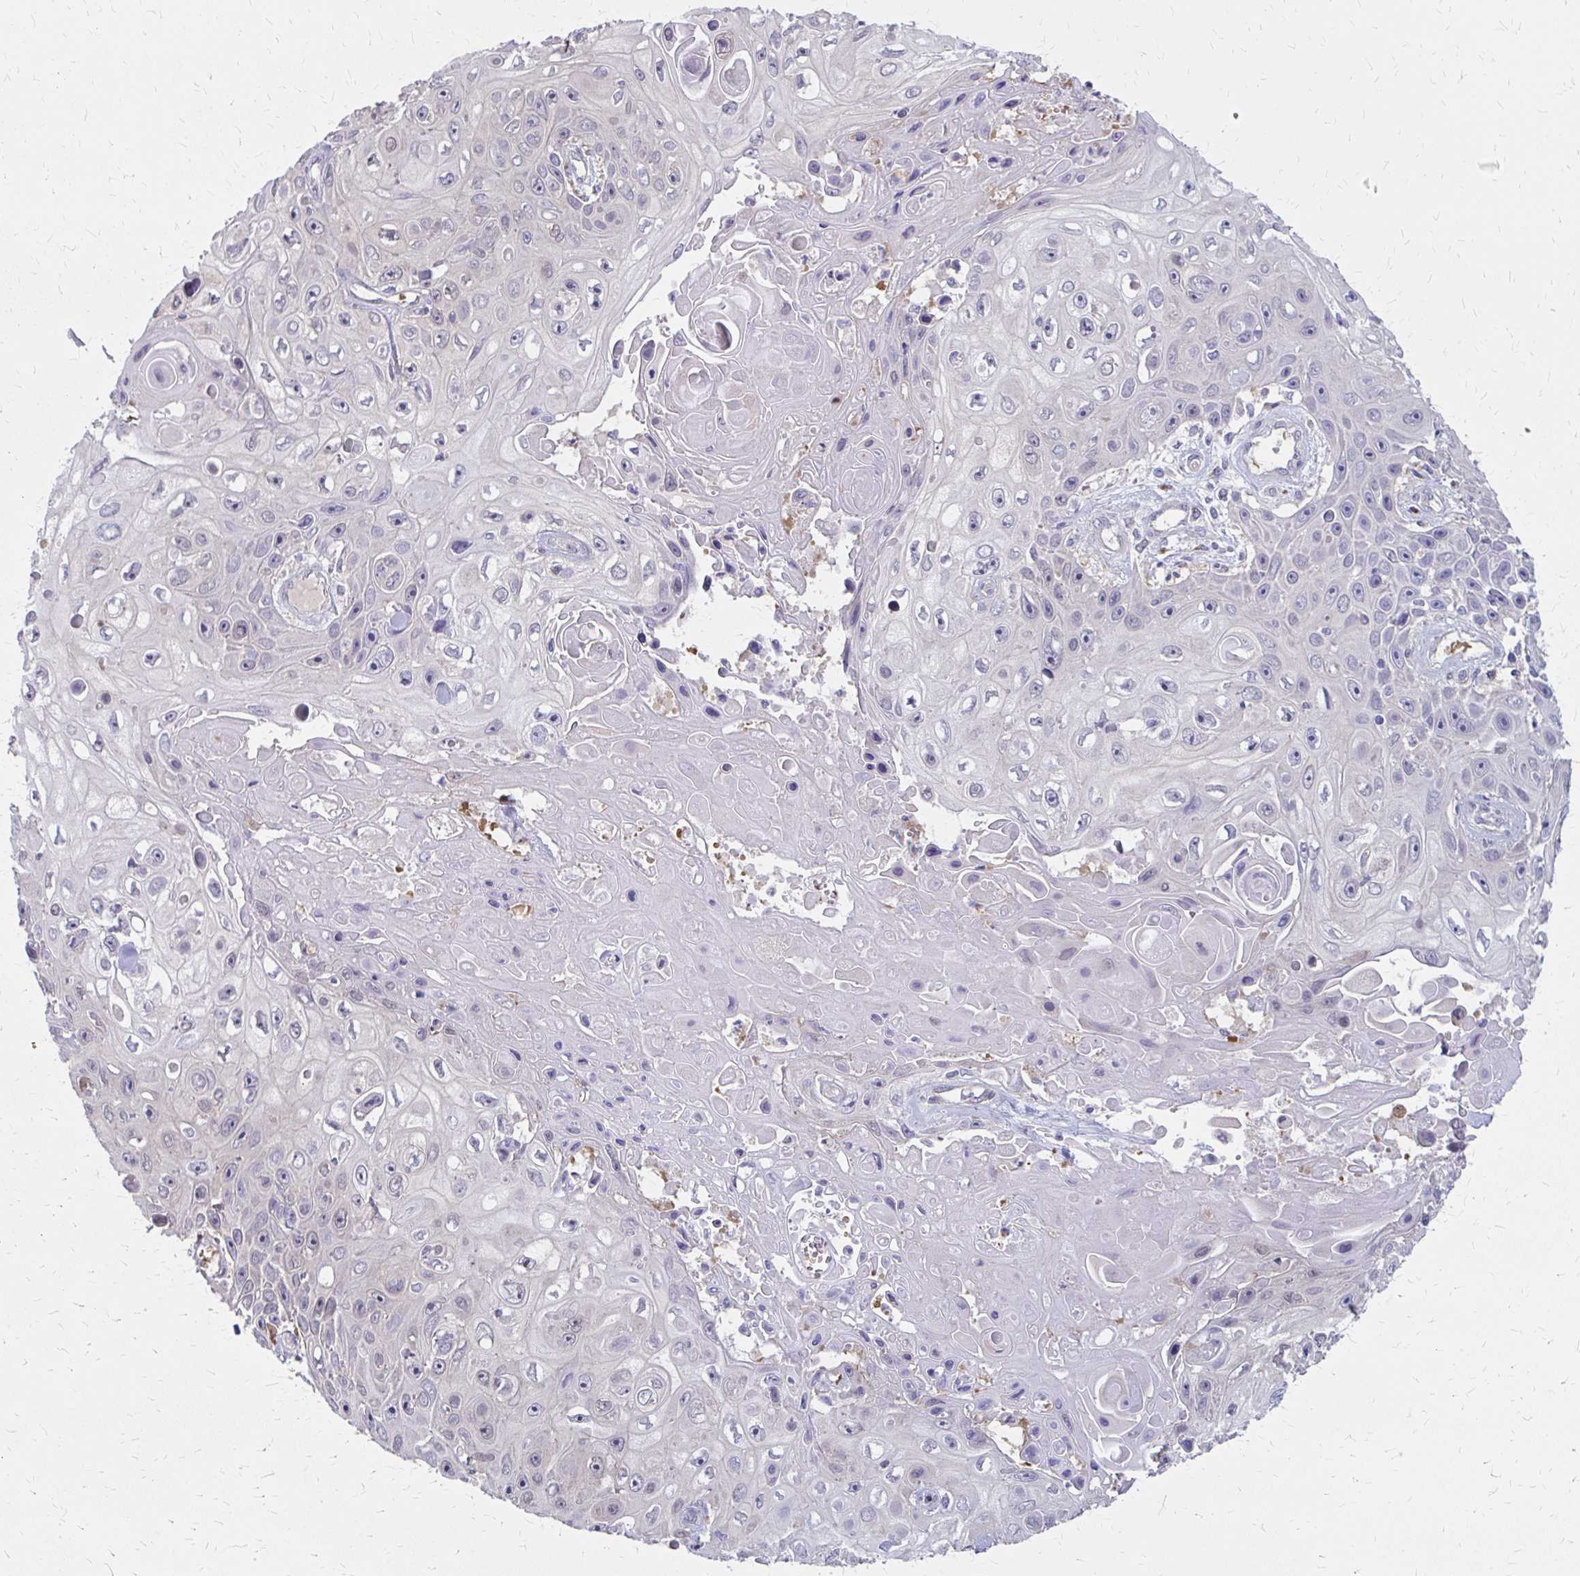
{"staining": {"intensity": "weak", "quantity": "<25%", "location": "nuclear"}, "tissue": "skin cancer", "cell_type": "Tumor cells", "image_type": "cancer", "snomed": [{"axis": "morphology", "description": "Squamous cell carcinoma, NOS"}, {"axis": "topography", "description": "Skin"}], "caption": "The image demonstrates no significant positivity in tumor cells of skin squamous cell carcinoma. (DAB IHC visualized using brightfield microscopy, high magnification).", "gene": "IFI44L", "patient": {"sex": "male", "age": 82}}